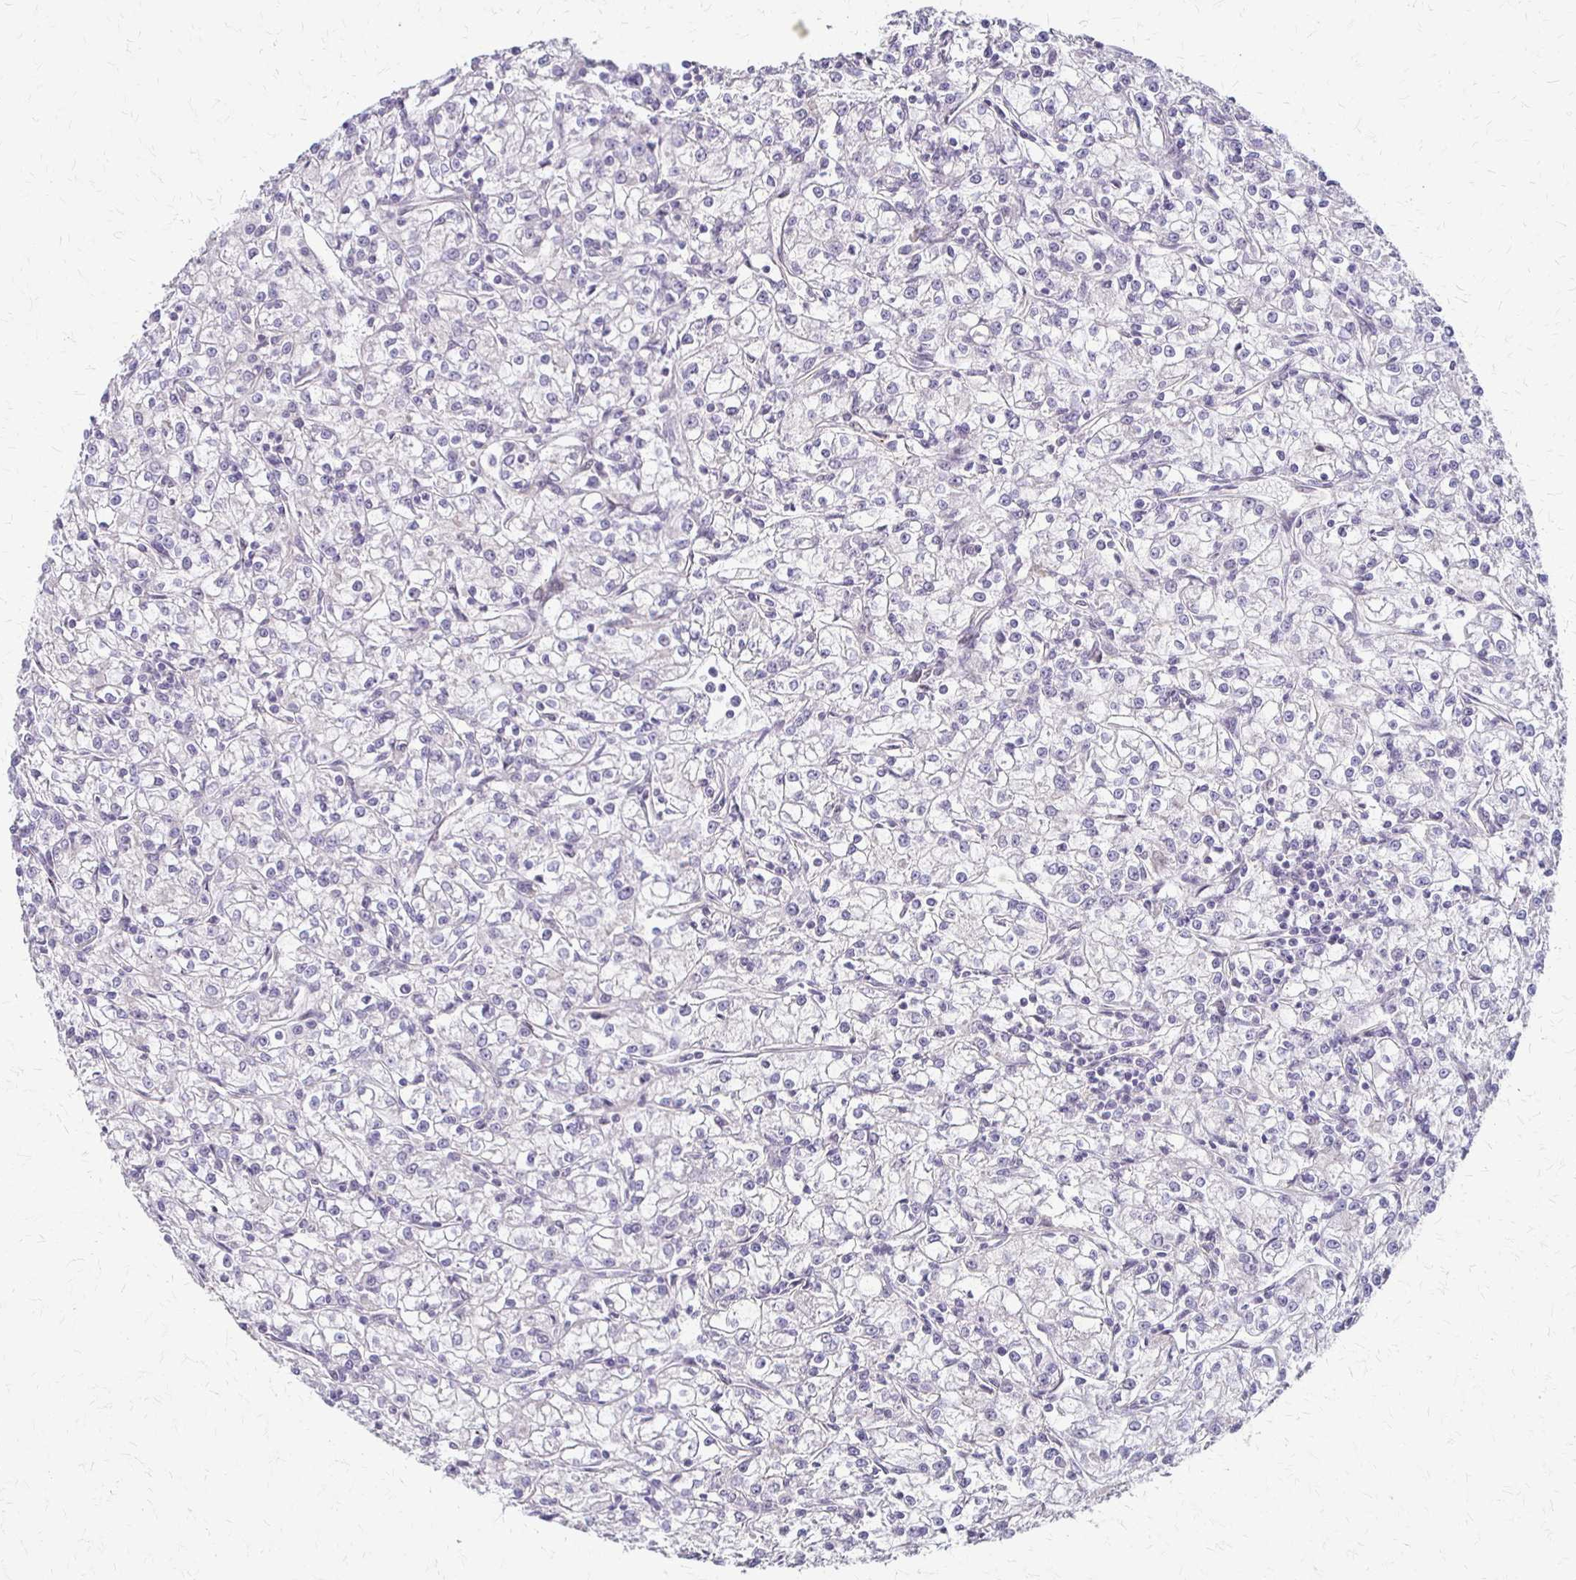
{"staining": {"intensity": "negative", "quantity": "none", "location": "none"}, "tissue": "renal cancer", "cell_type": "Tumor cells", "image_type": "cancer", "snomed": [{"axis": "morphology", "description": "Adenocarcinoma, NOS"}, {"axis": "topography", "description": "Kidney"}], "caption": "Immunohistochemical staining of adenocarcinoma (renal) demonstrates no significant positivity in tumor cells. The staining was performed using DAB (3,3'-diaminobenzidine) to visualize the protein expression in brown, while the nuclei were stained in blue with hematoxylin (Magnification: 20x).", "gene": "CFL2", "patient": {"sex": "female", "age": 59}}